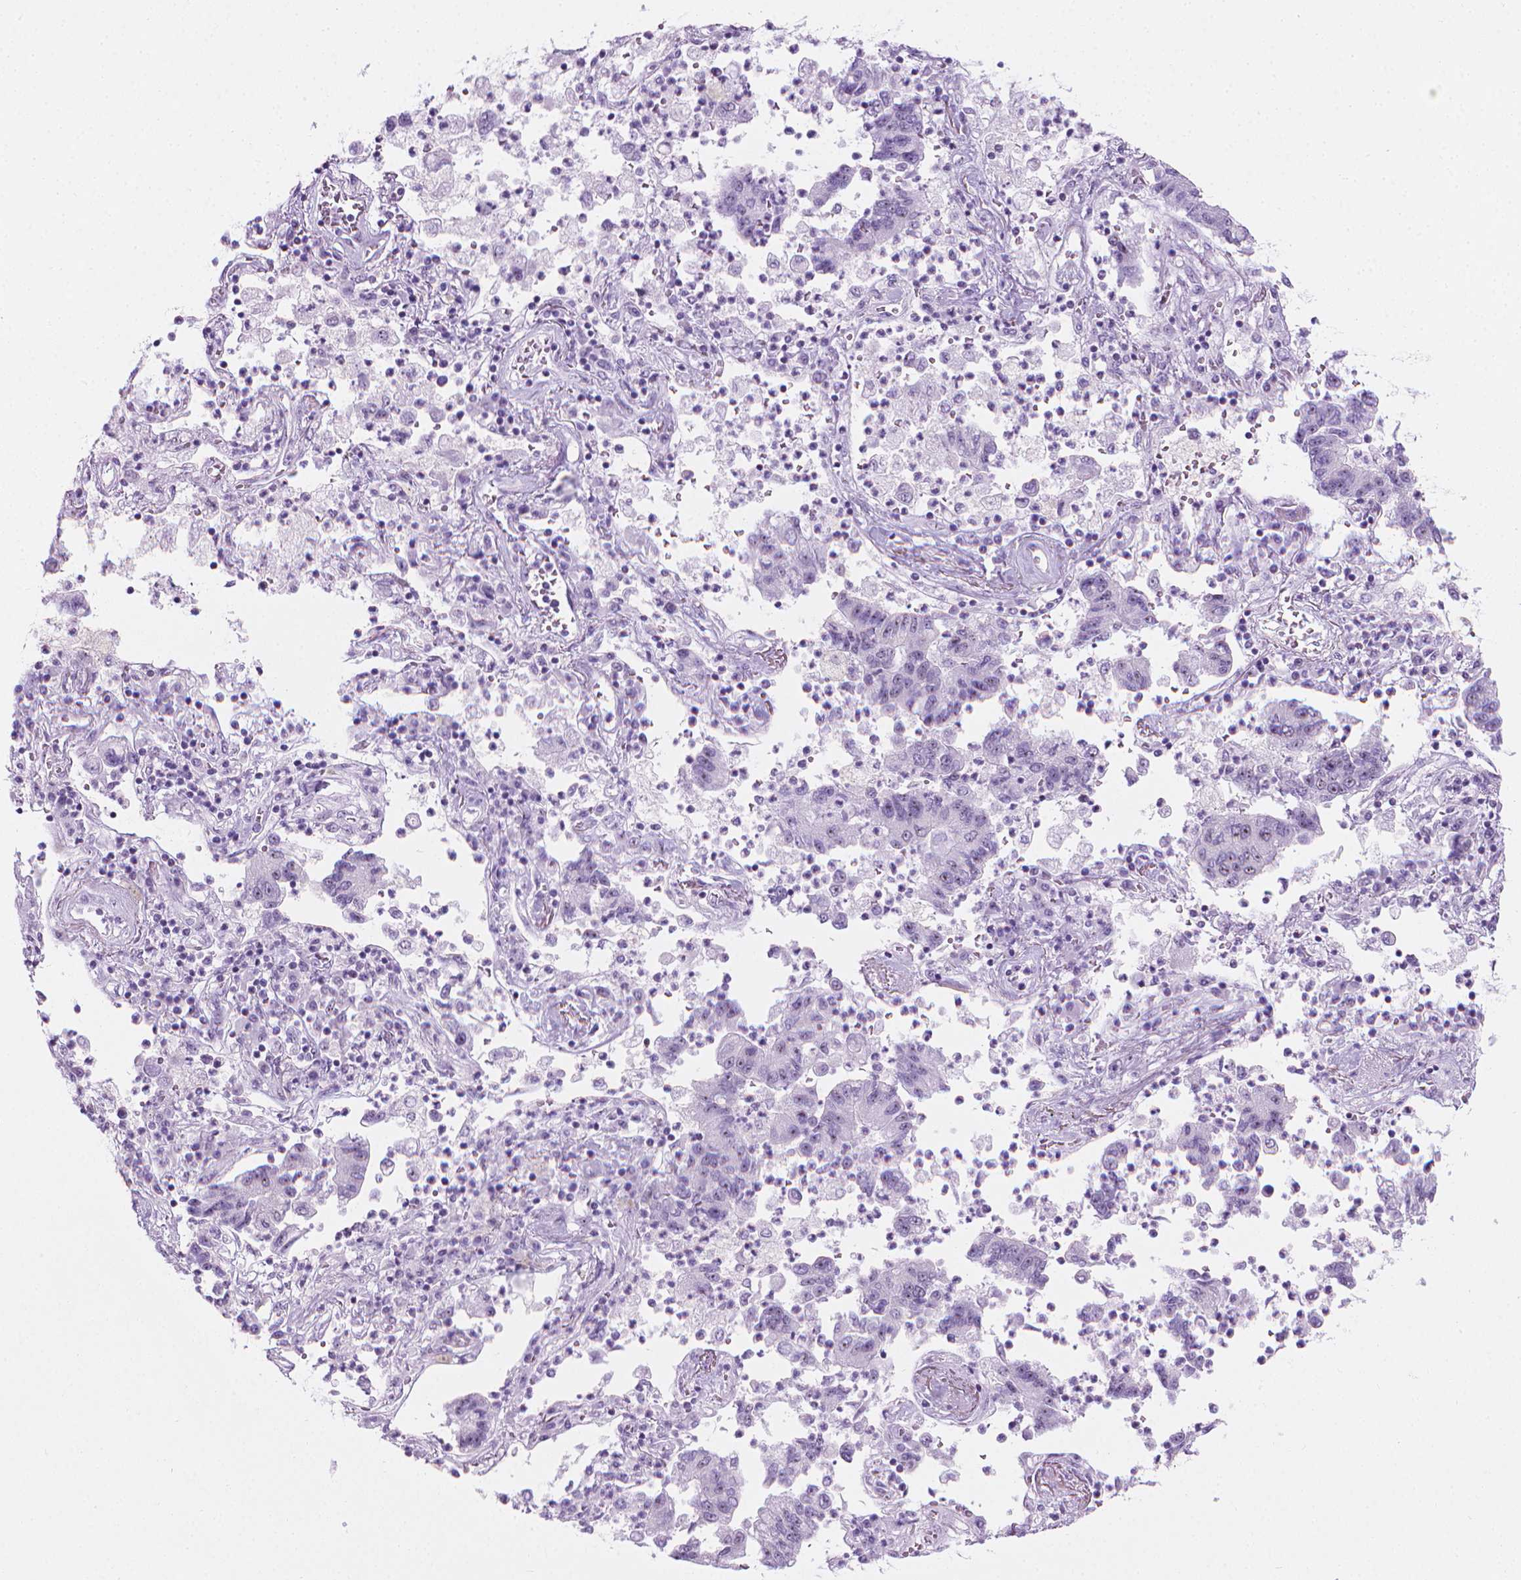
{"staining": {"intensity": "weak", "quantity": "<25%", "location": "nuclear"}, "tissue": "lung cancer", "cell_type": "Tumor cells", "image_type": "cancer", "snomed": [{"axis": "morphology", "description": "Adenocarcinoma, NOS"}, {"axis": "topography", "description": "Lung"}], "caption": "Protein analysis of lung adenocarcinoma shows no significant staining in tumor cells.", "gene": "NOL7", "patient": {"sex": "female", "age": 57}}